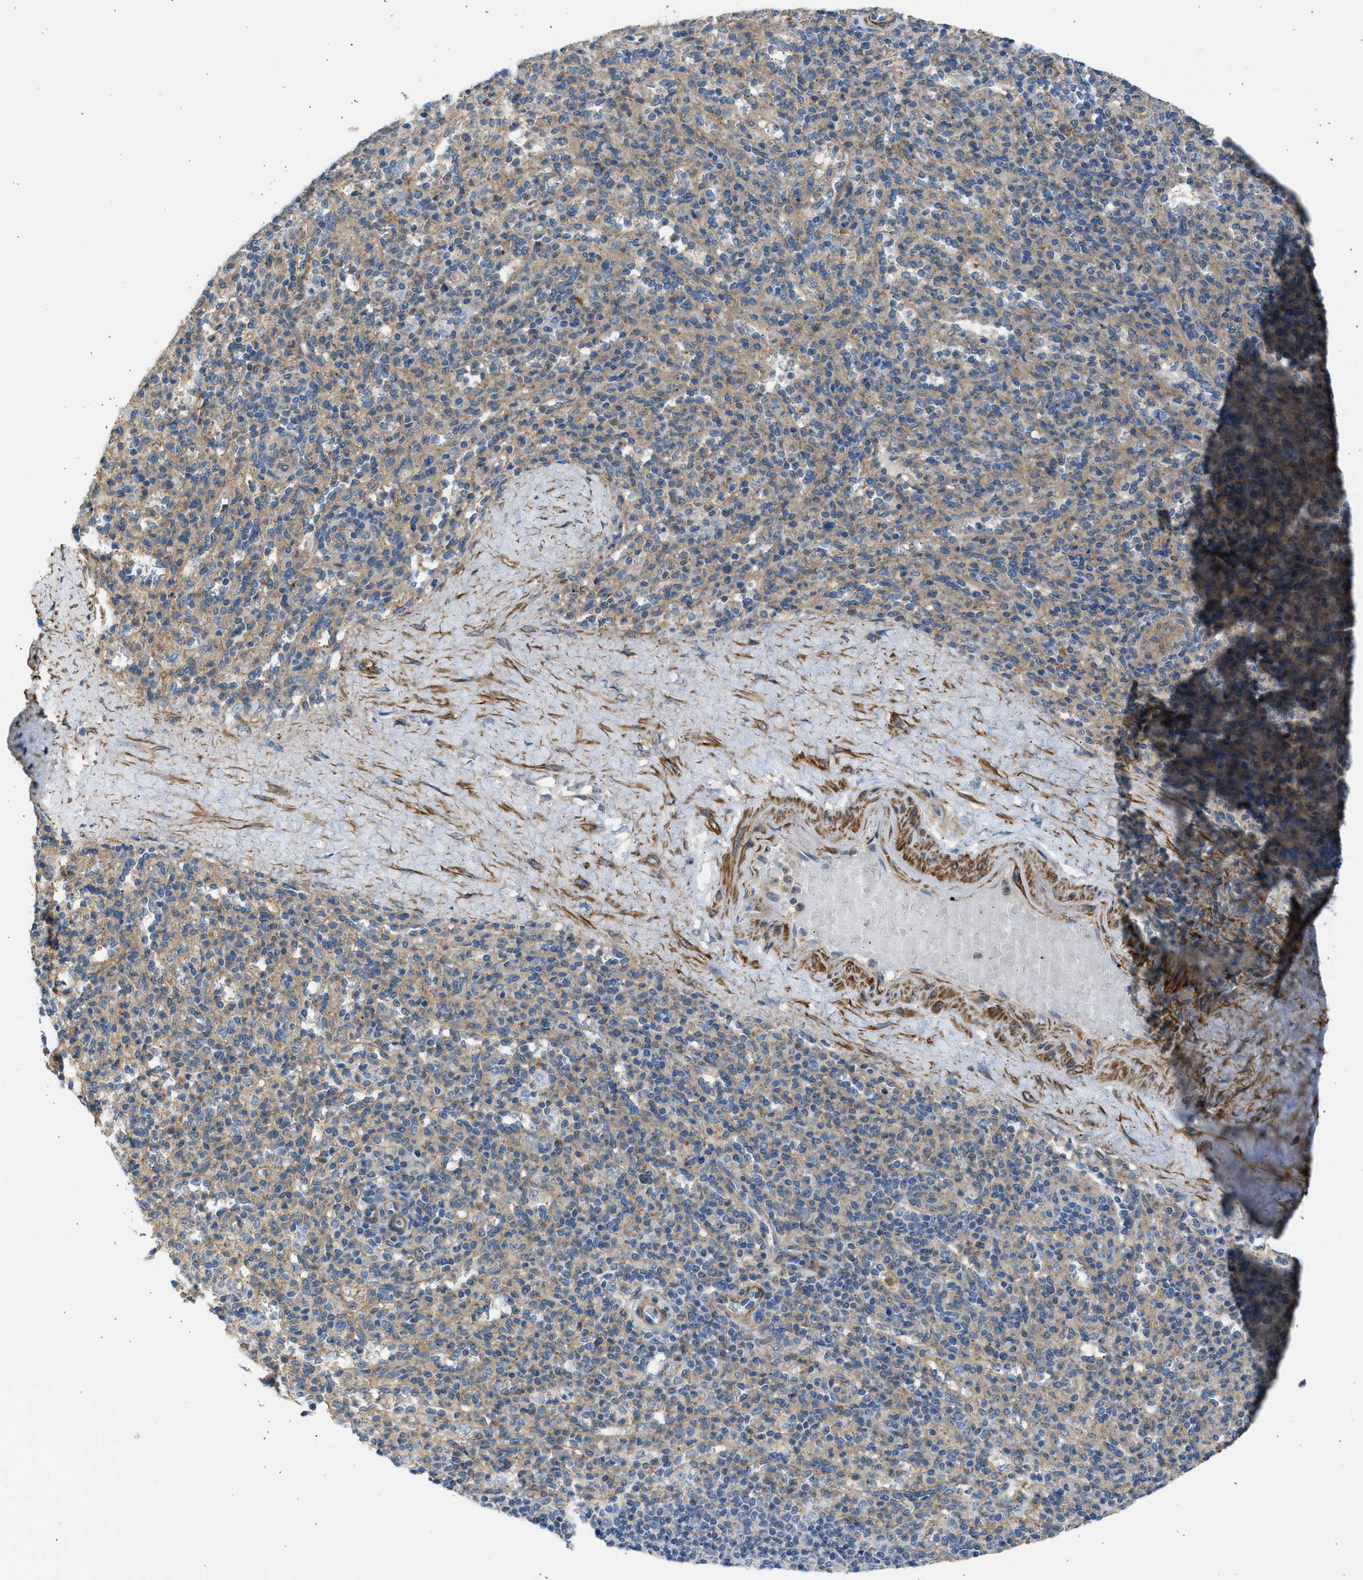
{"staining": {"intensity": "weak", "quantity": "25%-75%", "location": "cytoplasmic/membranous"}, "tissue": "spleen", "cell_type": "Cells in red pulp", "image_type": "normal", "snomed": [{"axis": "morphology", "description": "Normal tissue, NOS"}, {"axis": "topography", "description": "Spleen"}], "caption": "This micrograph shows immunohistochemistry (IHC) staining of benign spleen, with low weak cytoplasmic/membranous staining in about 25%-75% of cells in red pulp.", "gene": "PCNX3", "patient": {"sex": "male", "age": 36}}